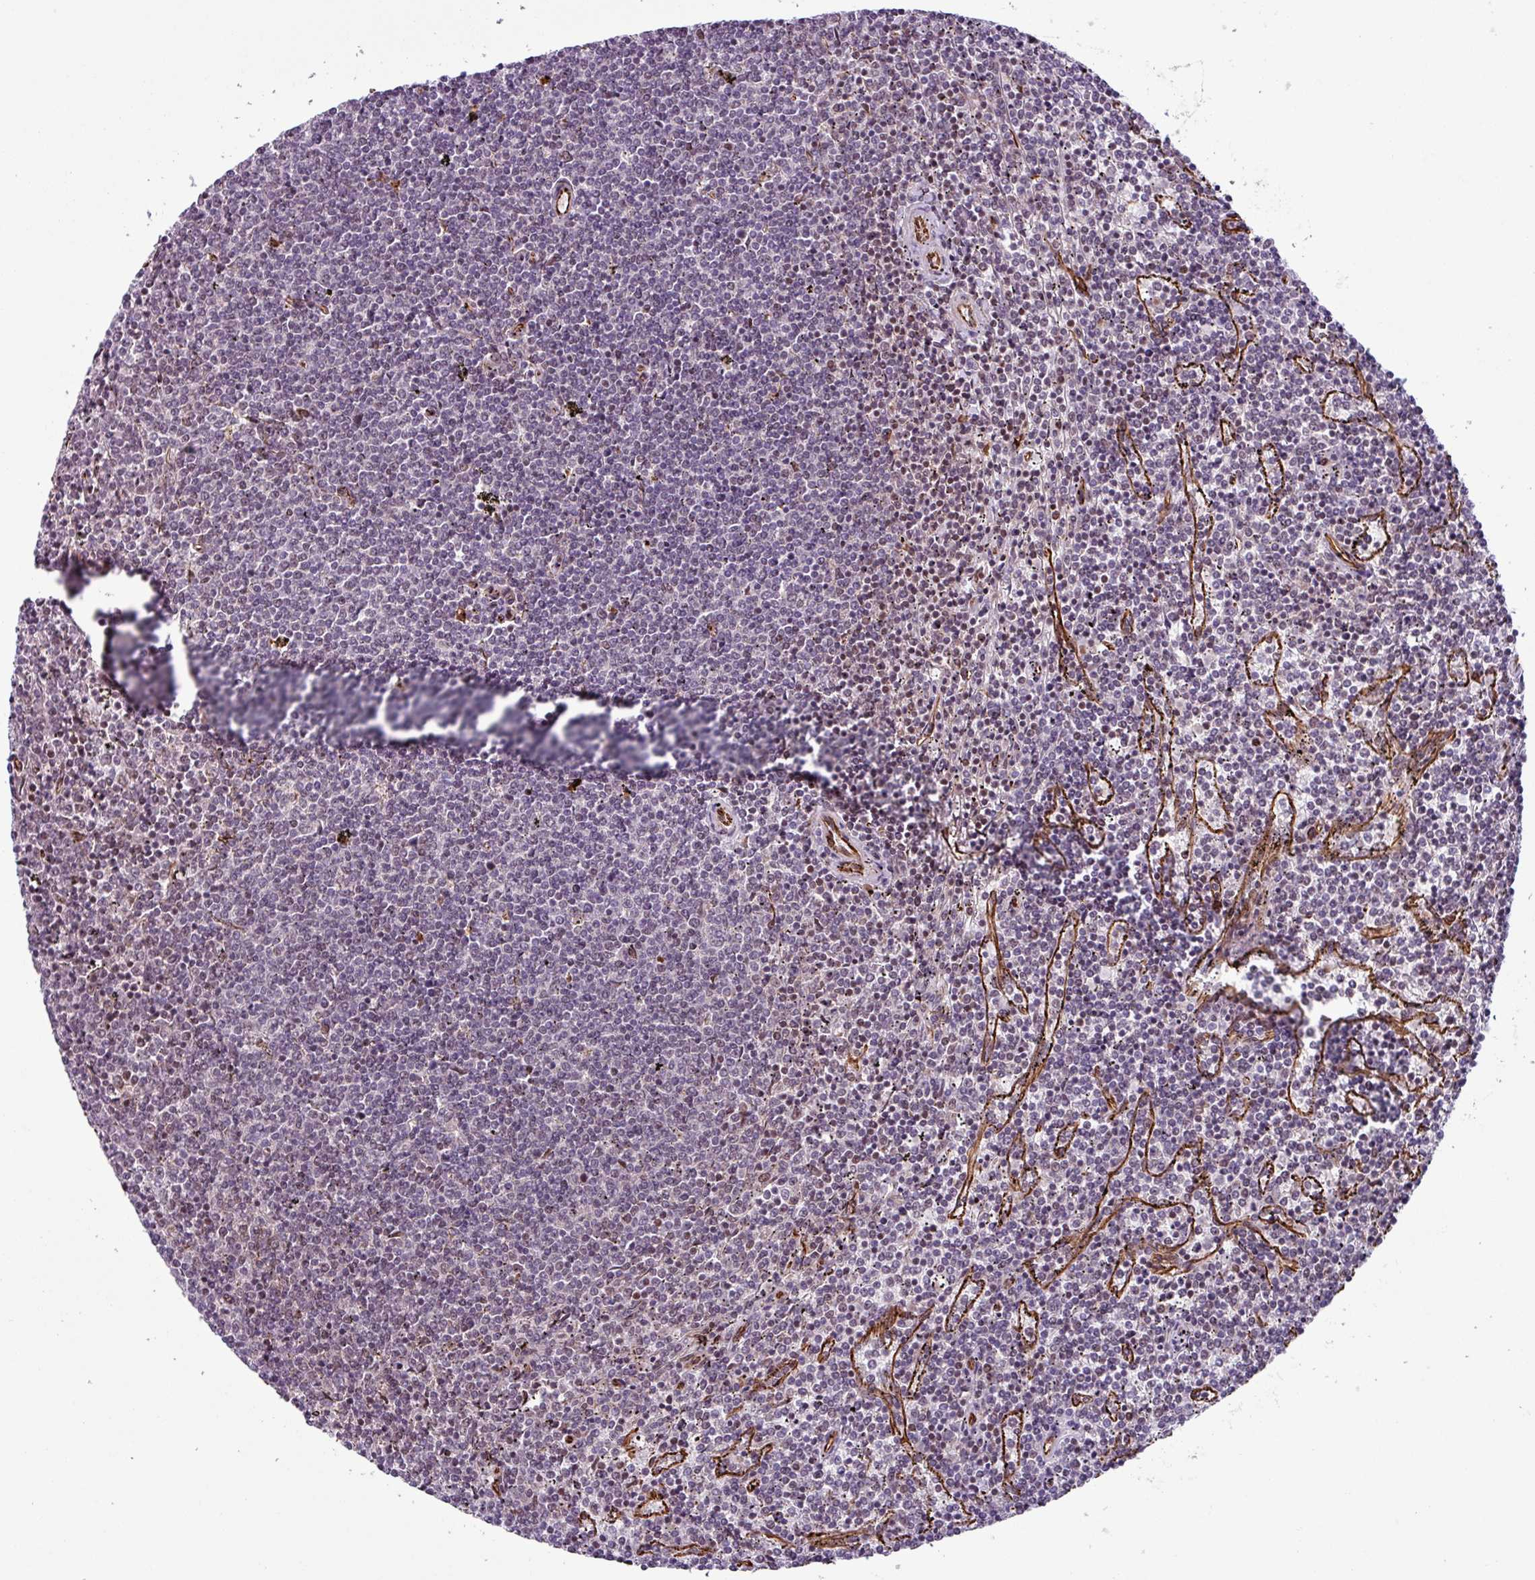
{"staining": {"intensity": "negative", "quantity": "none", "location": "none"}, "tissue": "lymphoma", "cell_type": "Tumor cells", "image_type": "cancer", "snomed": [{"axis": "morphology", "description": "Malignant lymphoma, non-Hodgkin's type, Low grade"}, {"axis": "topography", "description": "Spleen"}], "caption": "High power microscopy histopathology image of an IHC photomicrograph of low-grade malignant lymphoma, non-Hodgkin's type, revealing no significant expression in tumor cells.", "gene": "CHD3", "patient": {"sex": "female", "age": 50}}